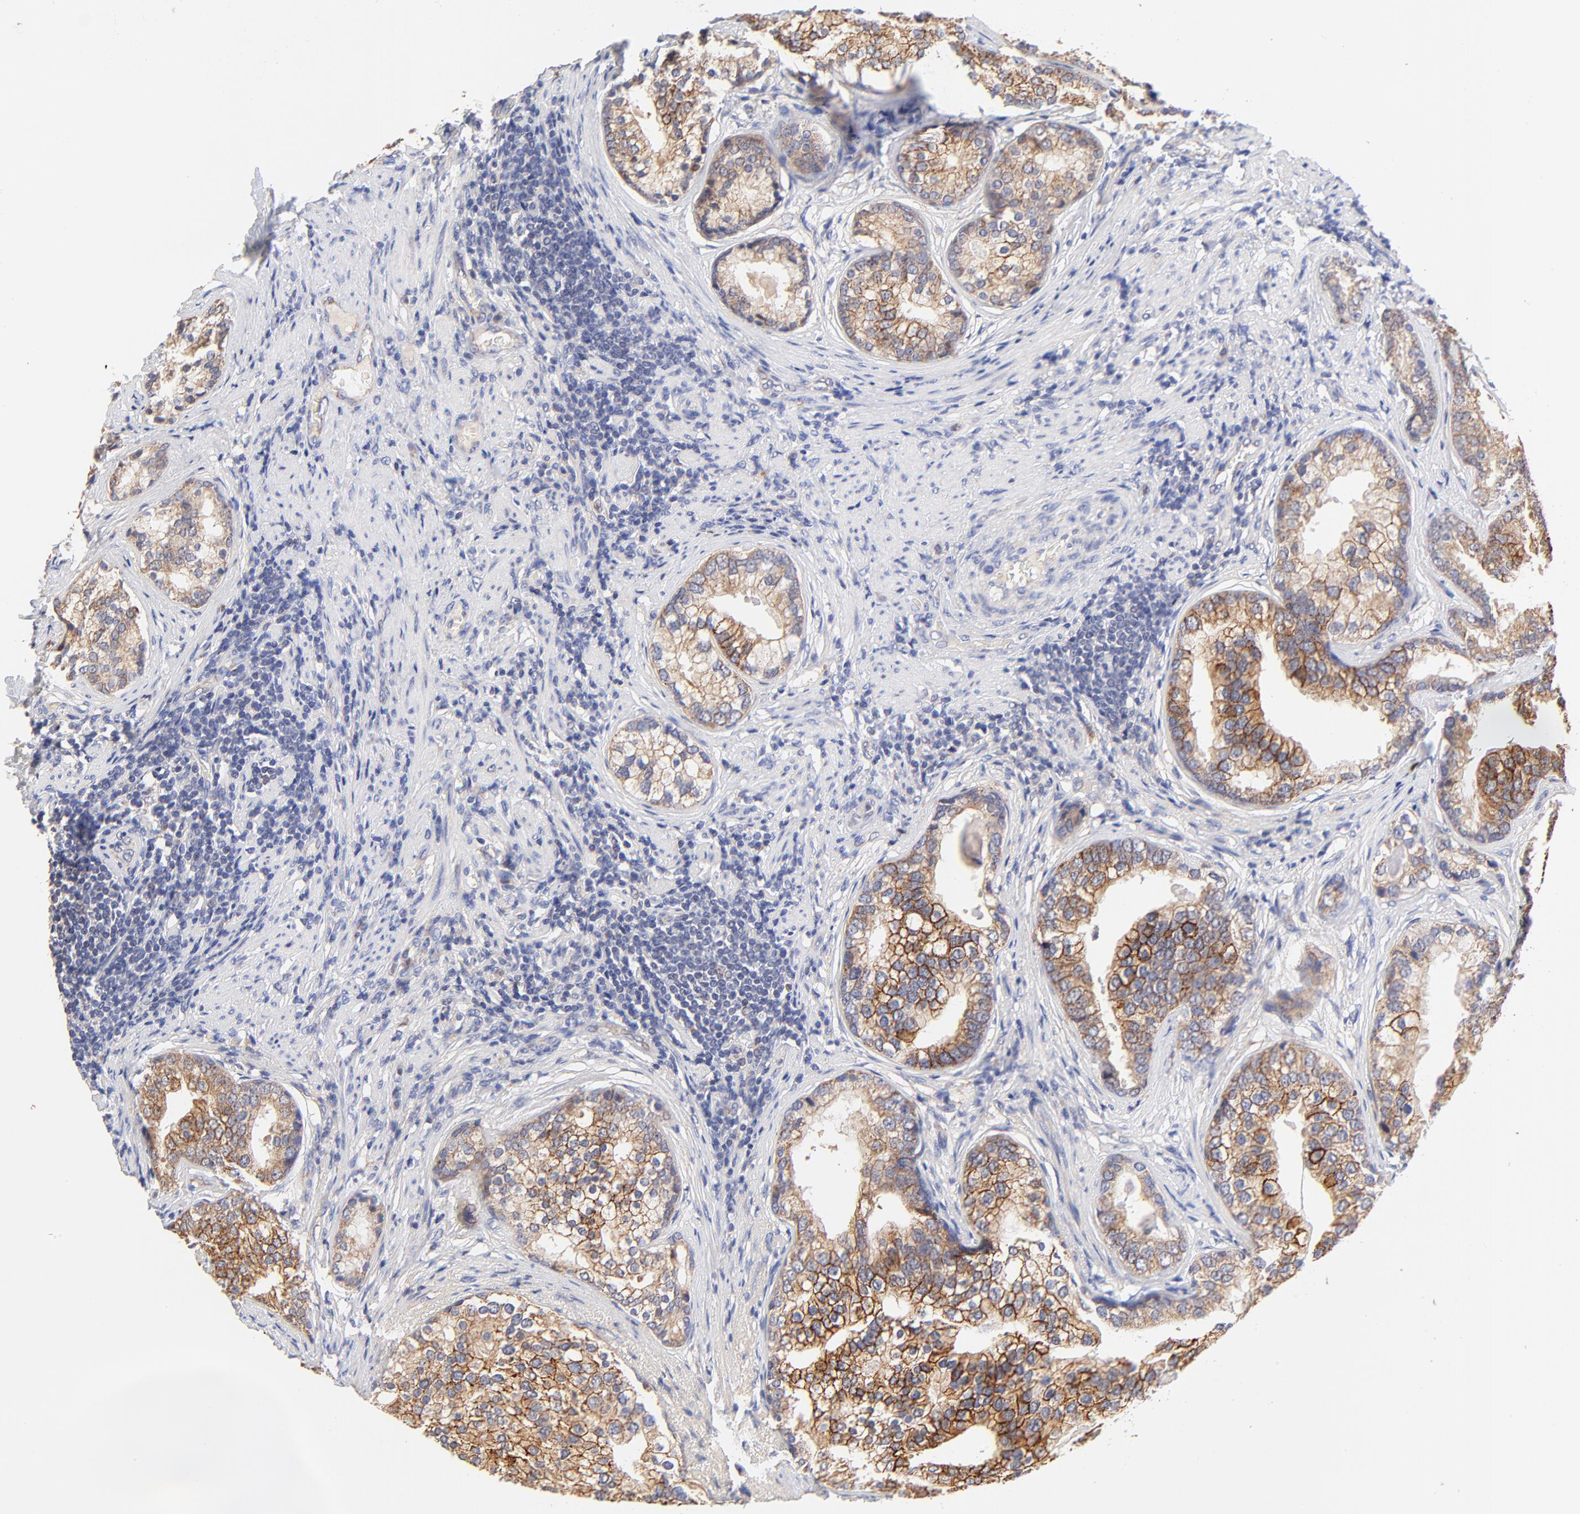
{"staining": {"intensity": "moderate", "quantity": "25%-75%", "location": "cytoplasmic/membranous"}, "tissue": "prostate cancer", "cell_type": "Tumor cells", "image_type": "cancer", "snomed": [{"axis": "morphology", "description": "Adenocarcinoma, Low grade"}, {"axis": "topography", "description": "Prostate"}], "caption": "Prostate cancer was stained to show a protein in brown. There is medium levels of moderate cytoplasmic/membranous positivity in about 25%-75% of tumor cells.", "gene": "PTK7", "patient": {"sex": "male", "age": 71}}